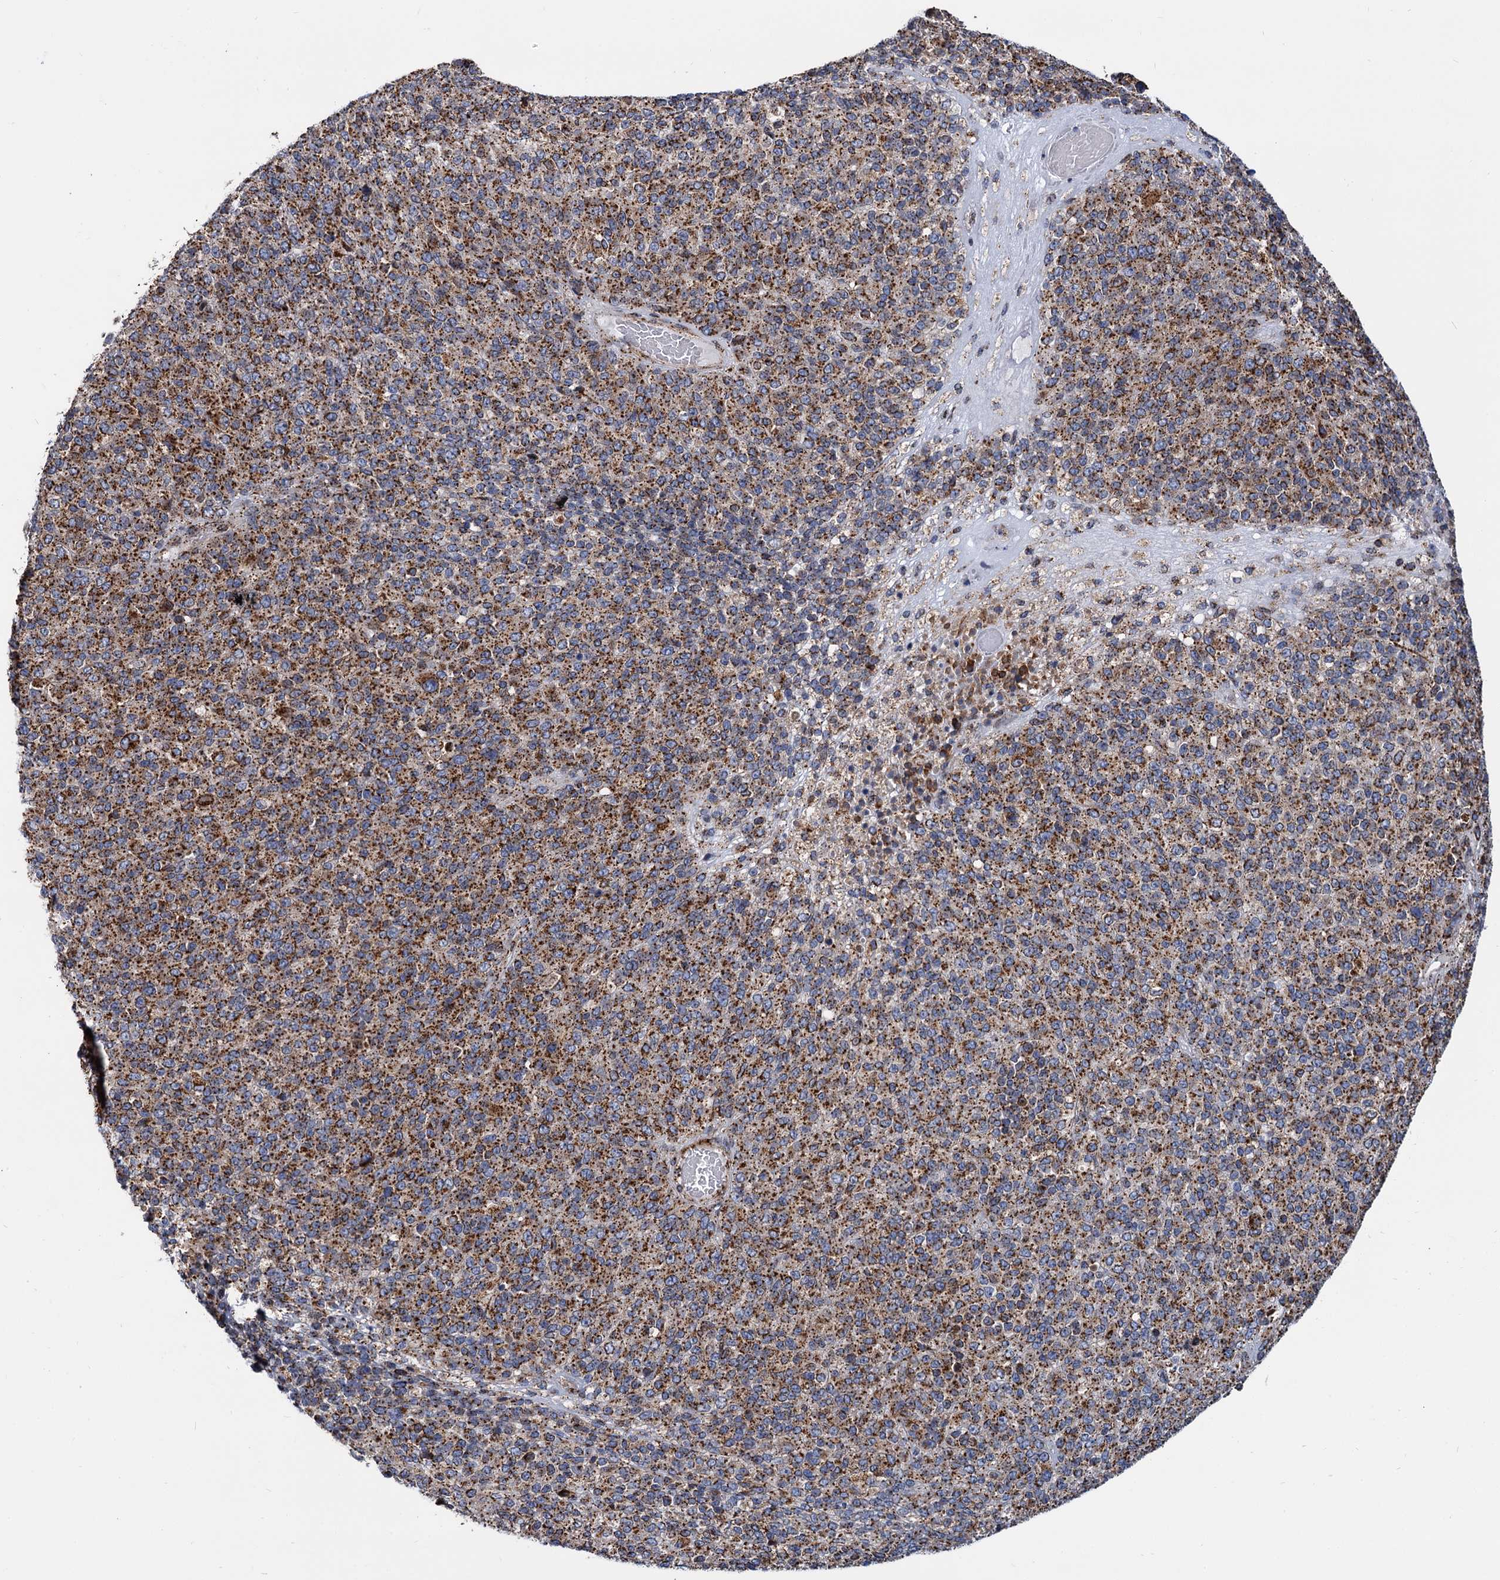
{"staining": {"intensity": "moderate", "quantity": ">75%", "location": "cytoplasmic/membranous"}, "tissue": "melanoma", "cell_type": "Tumor cells", "image_type": "cancer", "snomed": [{"axis": "morphology", "description": "Malignant melanoma, Metastatic site"}, {"axis": "topography", "description": "Brain"}], "caption": "Immunohistochemistry photomicrograph of malignant melanoma (metastatic site) stained for a protein (brown), which exhibits medium levels of moderate cytoplasmic/membranous positivity in about >75% of tumor cells.", "gene": "SUPT20H", "patient": {"sex": "female", "age": 56}}